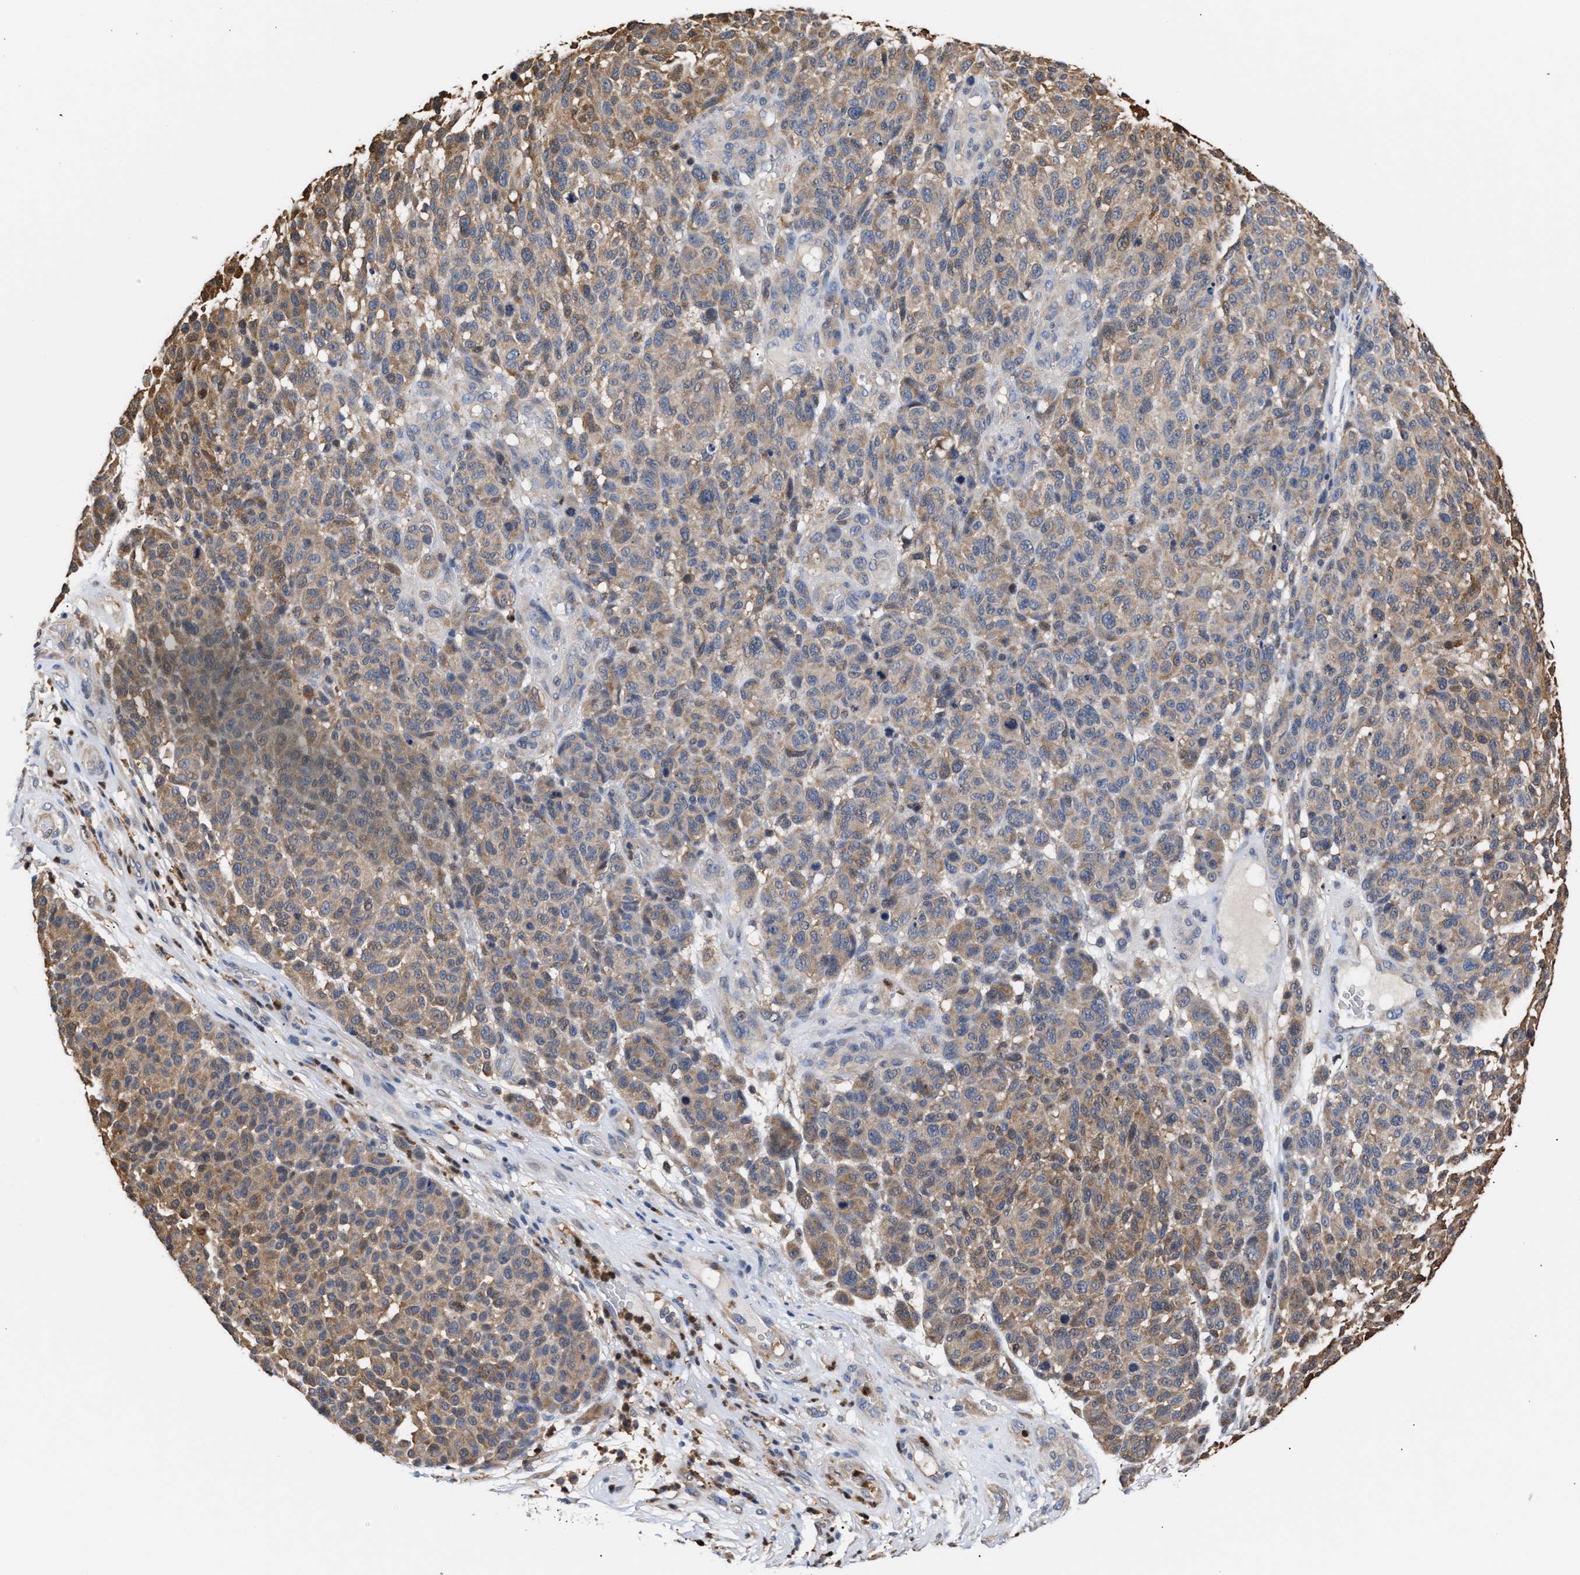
{"staining": {"intensity": "moderate", "quantity": "<25%", "location": "cytoplasmic/membranous"}, "tissue": "melanoma", "cell_type": "Tumor cells", "image_type": "cancer", "snomed": [{"axis": "morphology", "description": "Malignant melanoma, NOS"}, {"axis": "topography", "description": "Skin"}], "caption": "Melanoma tissue demonstrates moderate cytoplasmic/membranous positivity in approximately <25% of tumor cells The protein of interest is shown in brown color, while the nuclei are stained blue.", "gene": "KLHDC1", "patient": {"sex": "male", "age": 59}}